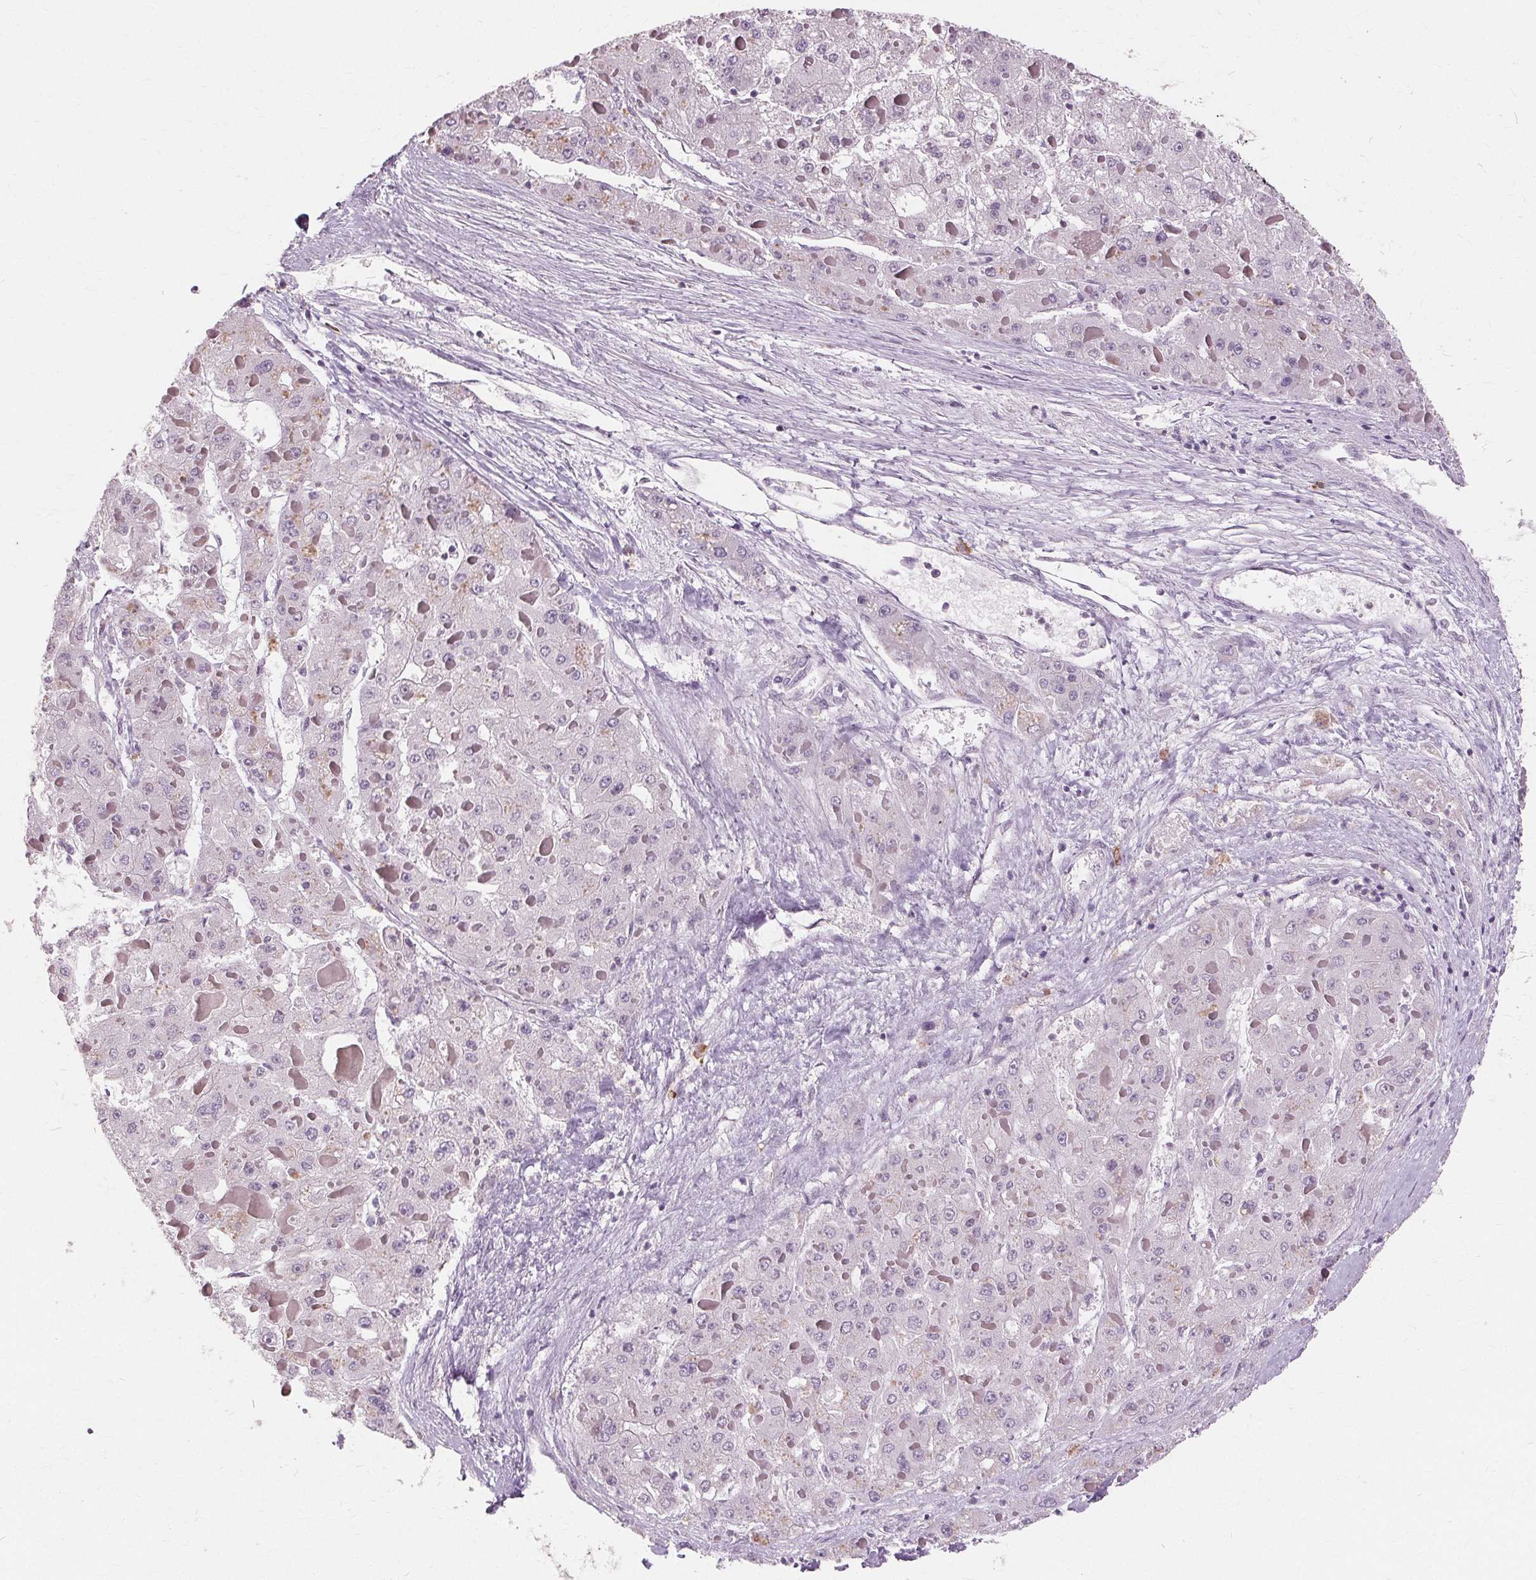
{"staining": {"intensity": "negative", "quantity": "none", "location": "none"}, "tissue": "liver cancer", "cell_type": "Tumor cells", "image_type": "cancer", "snomed": [{"axis": "morphology", "description": "Carcinoma, Hepatocellular, NOS"}, {"axis": "topography", "description": "Liver"}], "caption": "This is a micrograph of immunohistochemistry staining of hepatocellular carcinoma (liver), which shows no expression in tumor cells.", "gene": "SIGLEC6", "patient": {"sex": "female", "age": 73}}